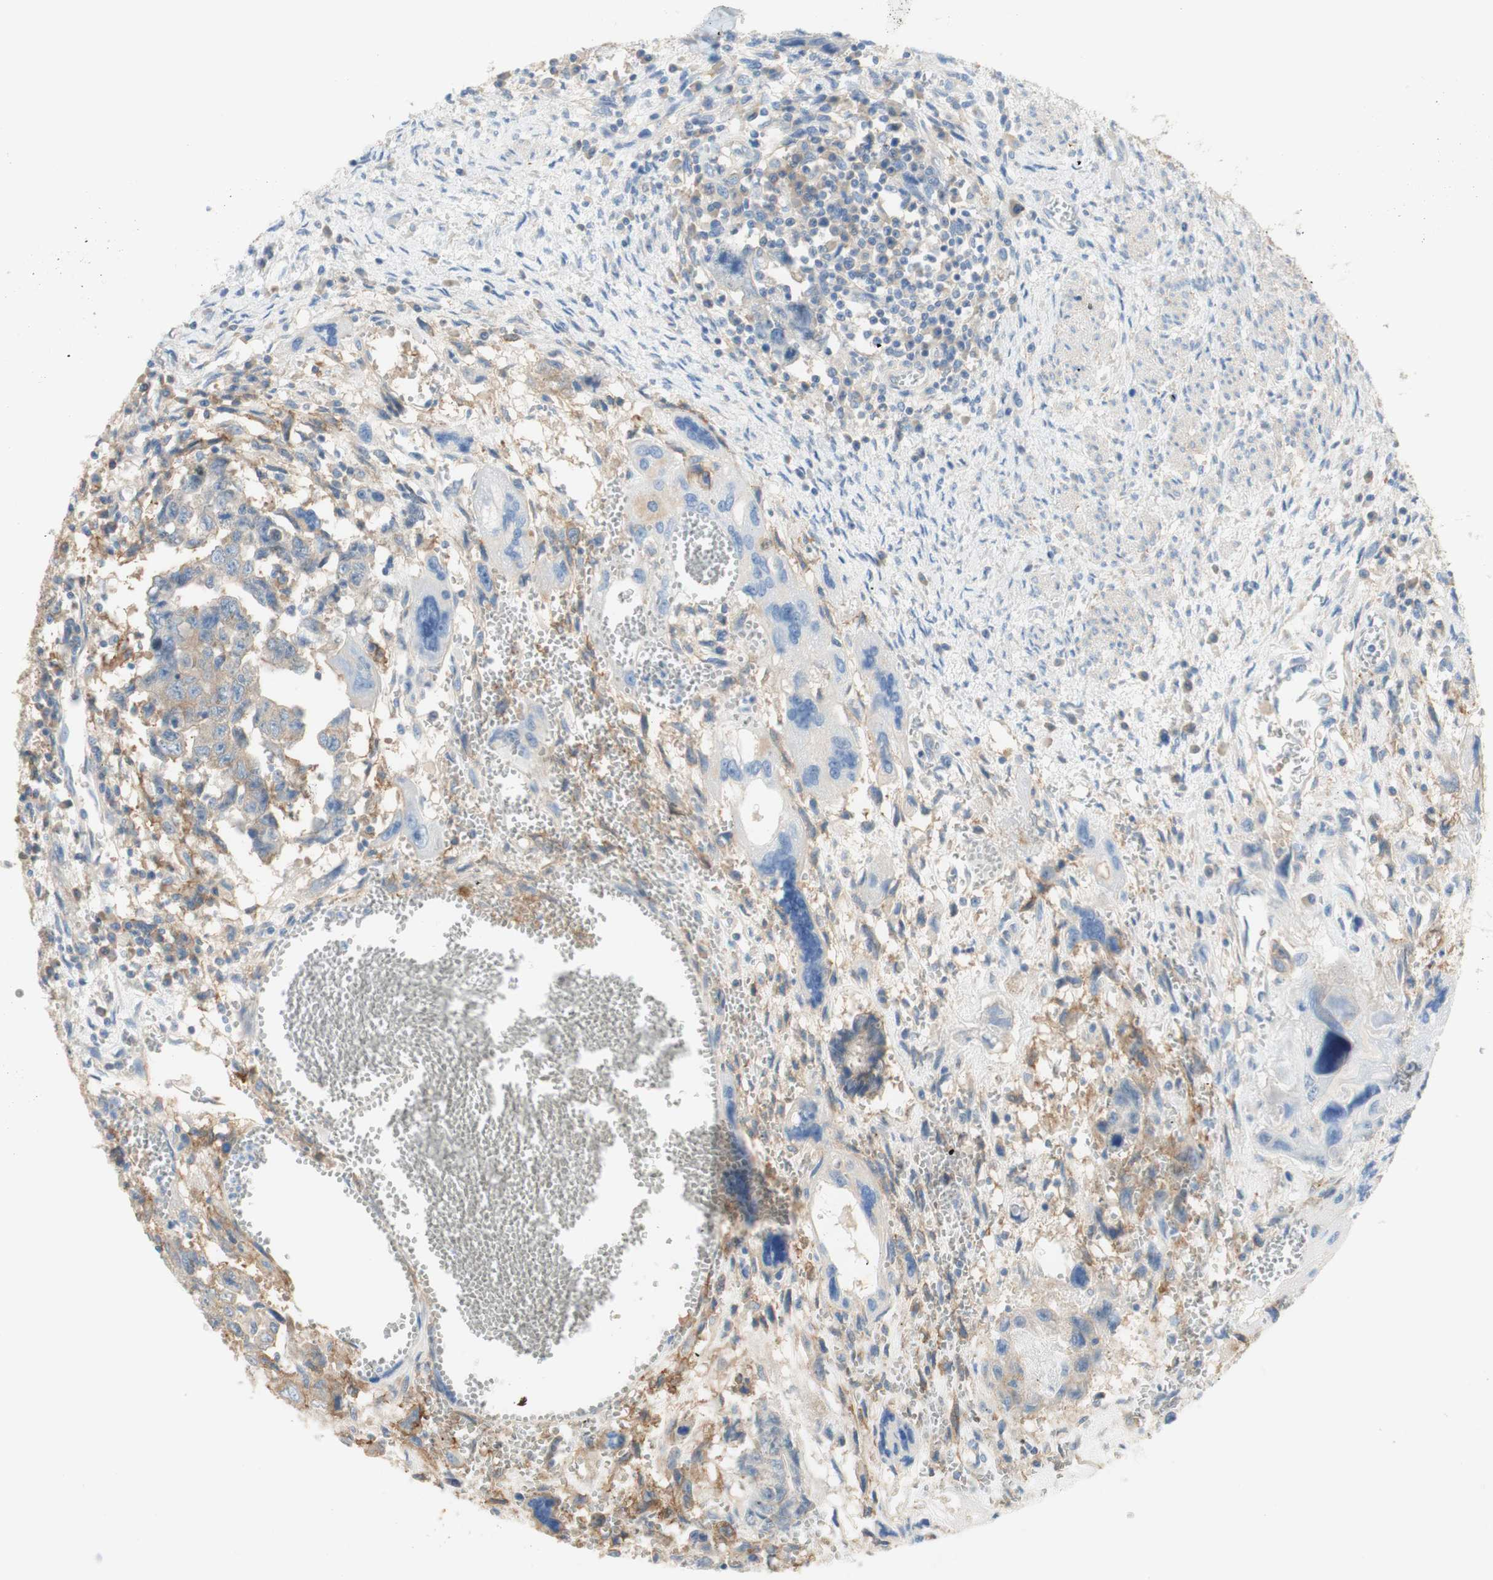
{"staining": {"intensity": "weak", "quantity": "25%-75%", "location": "cytoplasmic/membranous"}, "tissue": "testis cancer", "cell_type": "Tumor cells", "image_type": "cancer", "snomed": [{"axis": "morphology", "description": "Carcinoma, Embryonal, NOS"}, {"axis": "topography", "description": "Testis"}], "caption": "Brown immunohistochemical staining in testis cancer (embryonal carcinoma) reveals weak cytoplasmic/membranous expression in approximately 25%-75% of tumor cells.", "gene": "ATP2B1", "patient": {"sex": "male", "age": 28}}